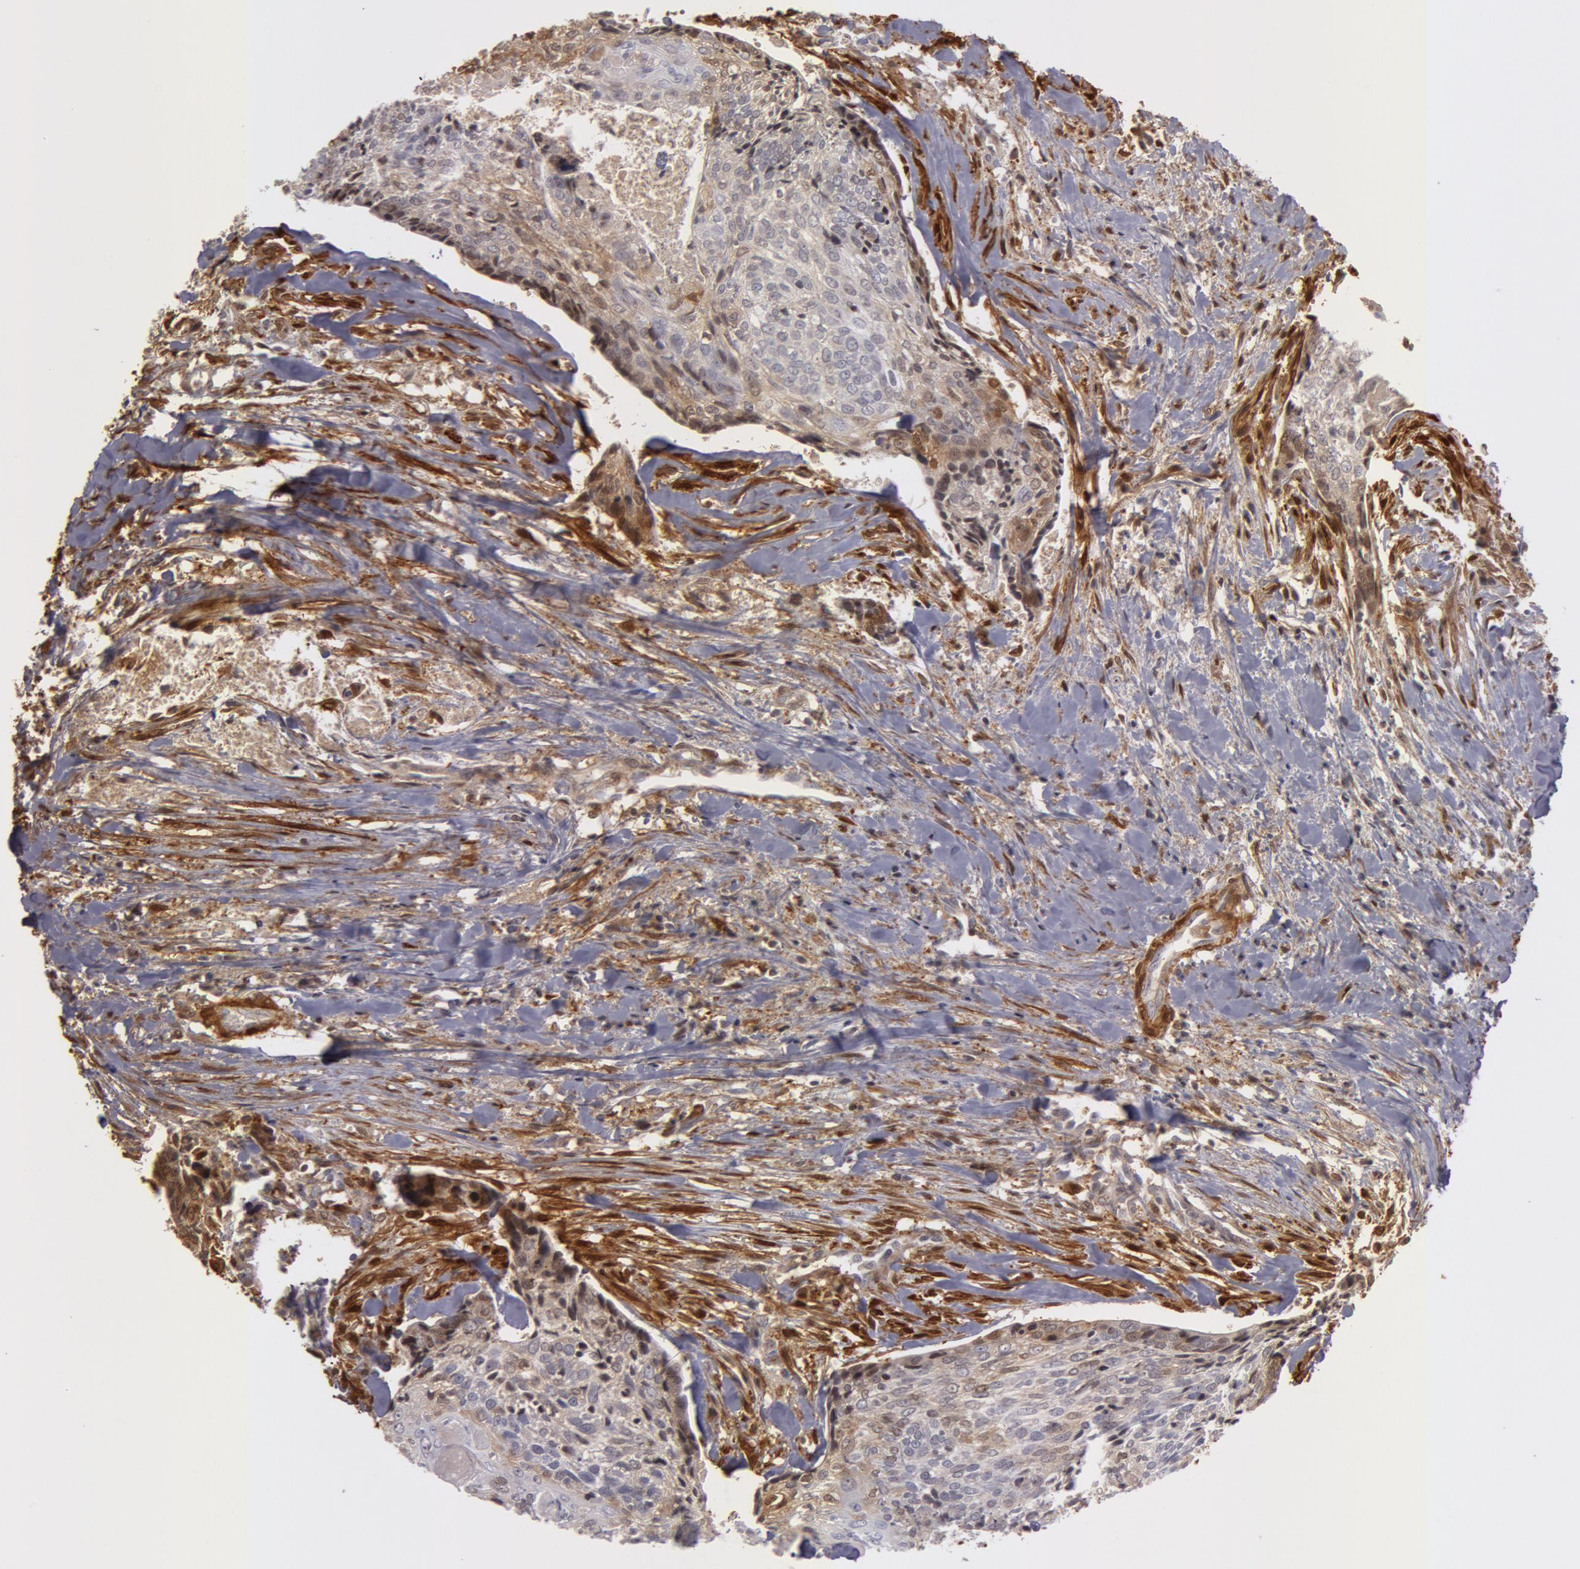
{"staining": {"intensity": "weak", "quantity": "25%-75%", "location": "cytoplasmic/membranous"}, "tissue": "head and neck cancer", "cell_type": "Tumor cells", "image_type": "cancer", "snomed": [{"axis": "morphology", "description": "Squamous cell carcinoma, NOS"}, {"axis": "topography", "description": "Salivary gland"}, {"axis": "topography", "description": "Head-Neck"}], "caption": "Immunohistochemistry (IHC) staining of head and neck cancer (squamous cell carcinoma), which displays low levels of weak cytoplasmic/membranous positivity in approximately 25%-75% of tumor cells indicating weak cytoplasmic/membranous protein positivity. The staining was performed using DAB (brown) for protein detection and nuclei were counterstained in hematoxylin (blue).", "gene": "TAGLN", "patient": {"sex": "male", "age": 70}}